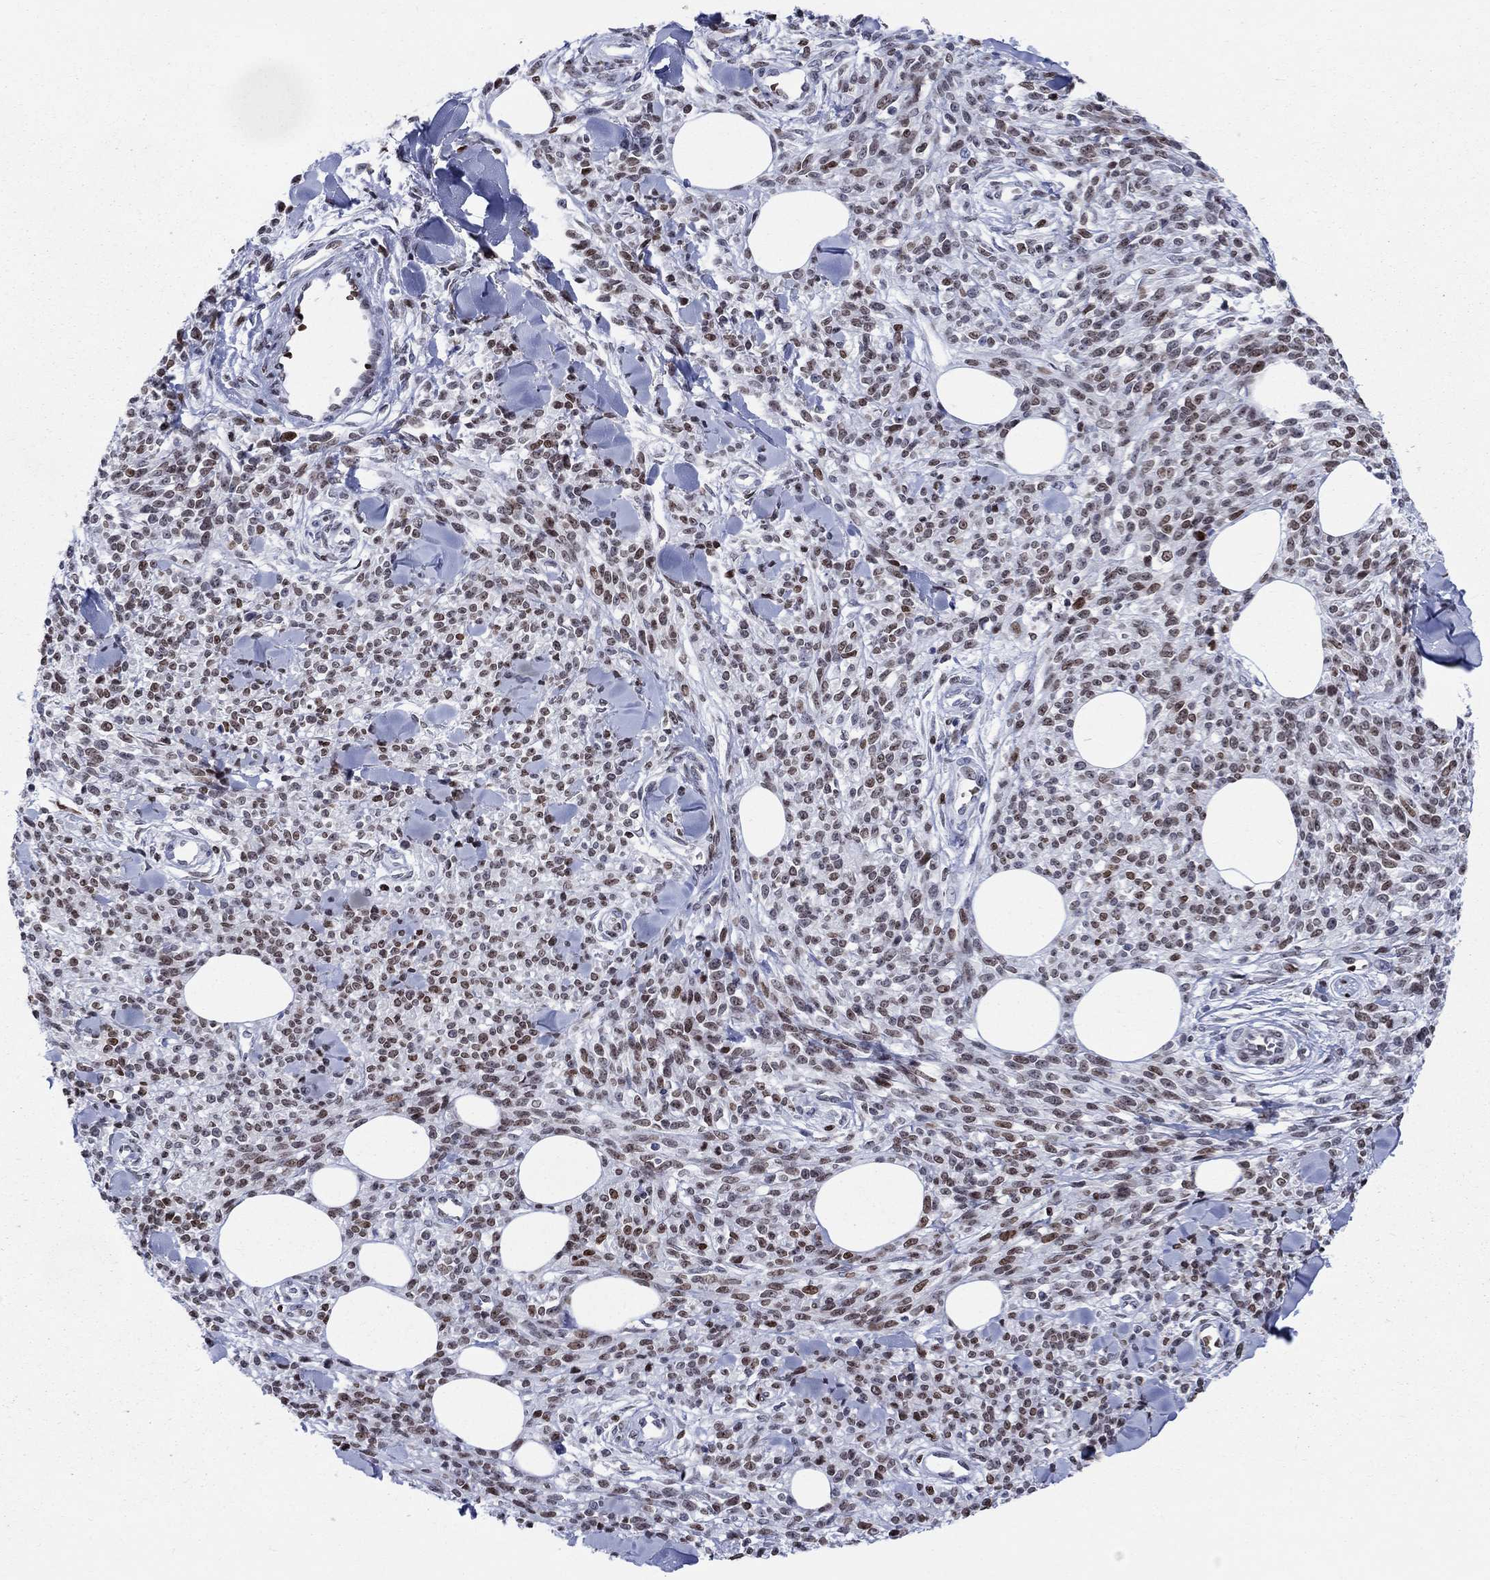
{"staining": {"intensity": "weak", "quantity": "25%-75%", "location": "nuclear"}, "tissue": "melanoma", "cell_type": "Tumor cells", "image_type": "cancer", "snomed": [{"axis": "morphology", "description": "Malignant melanoma, NOS"}, {"axis": "topography", "description": "Skin"}, {"axis": "topography", "description": "Skin of trunk"}], "caption": "A photomicrograph of human melanoma stained for a protein demonstrates weak nuclear brown staining in tumor cells. The staining was performed using DAB (3,3'-diaminobenzidine), with brown indicating positive protein expression. Nuclei are stained blue with hematoxylin.", "gene": "HMGA1", "patient": {"sex": "male", "age": 74}}